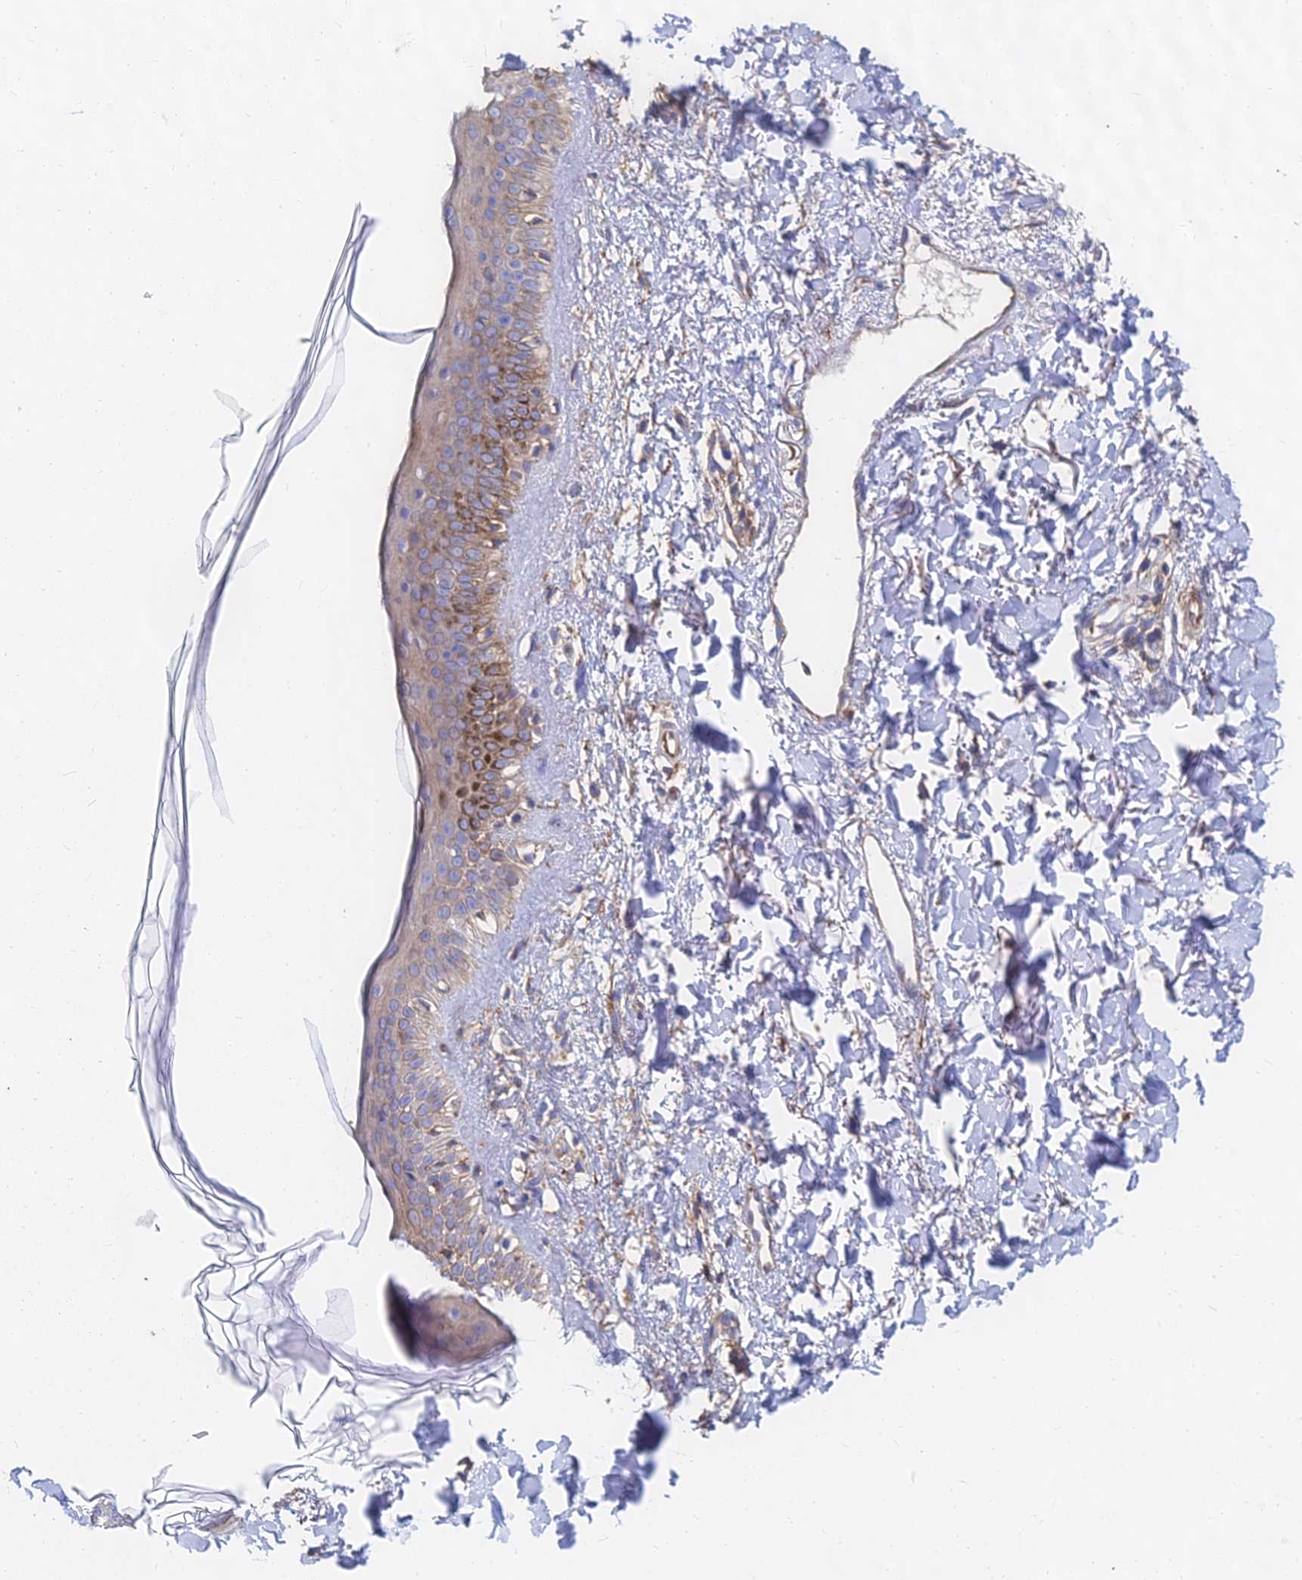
{"staining": {"intensity": "weak", "quantity": "25%-75%", "location": "cytoplasmic/membranous"}, "tissue": "skin", "cell_type": "Fibroblasts", "image_type": "normal", "snomed": [{"axis": "morphology", "description": "Normal tissue, NOS"}, {"axis": "topography", "description": "Skin"}], "caption": "This photomicrograph demonstrates immunohistochemistry (IHC) staining of unremarkable skin, with low weak cytoplasmic/membranous expression in about 25%-75% of fibroblasts.", "gene": "FFAR3", "patient": {"sex": "female", "age": 58}}